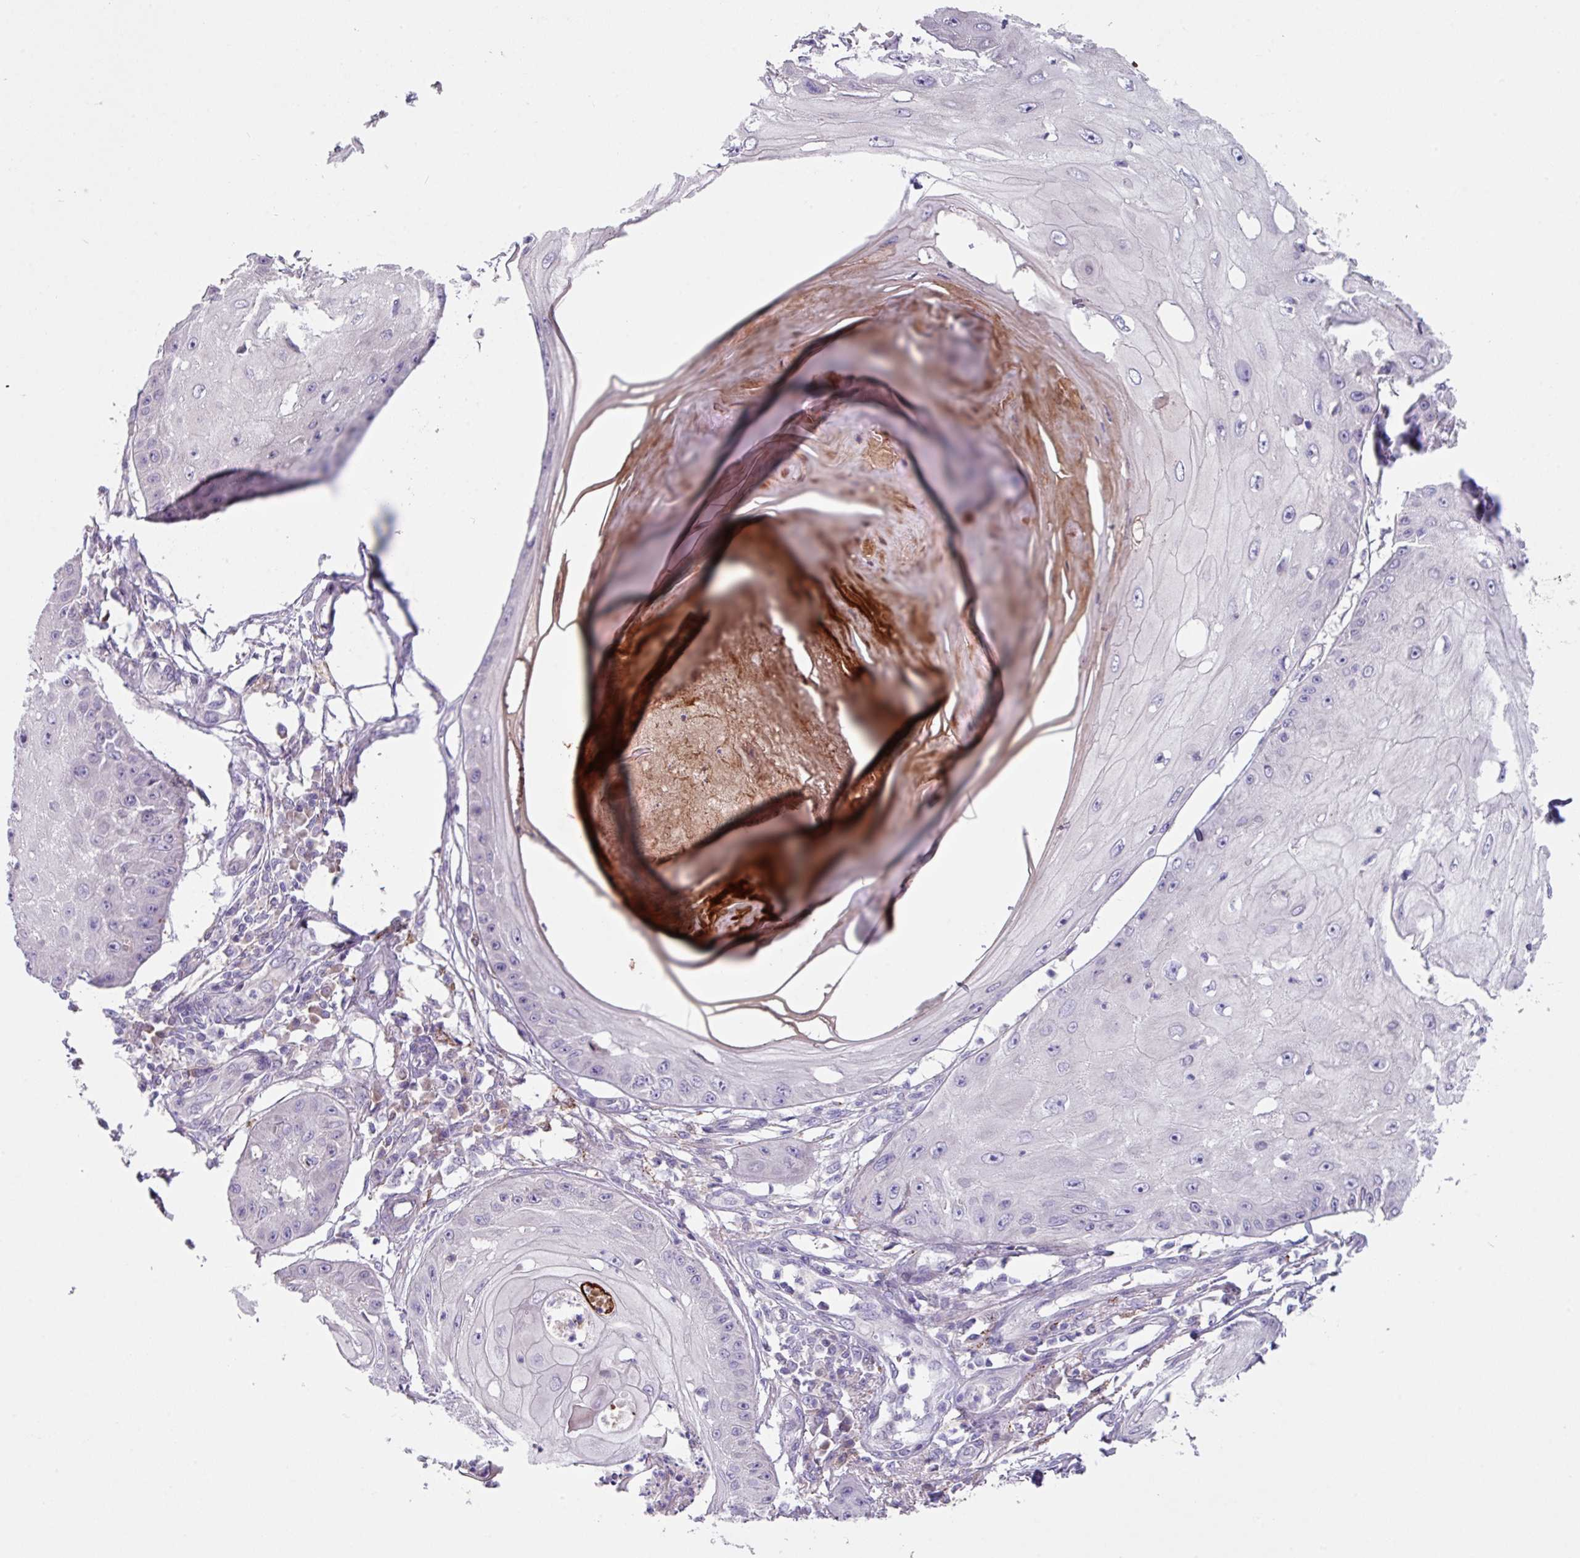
{"staining": {"intensity": "negative", "quantity": "none", "location": "none"}, "tissue": "skin cancer", "cell_type": "Tumor cells", "image_type": "cancer", "snomed": [{"axis": "morphology", "description": "Squamous cell carcinoma, NOS"}, {"axis": "topography", "description": "Skin"}], "caption": "Immunohistochemistry (IHC) image of skin squamous cell carcinoma stained for a protein (brown), which displays no expression in tumor cells.", "gene": "IQCJ", "patient": {"sex": "male", "age": 70}}